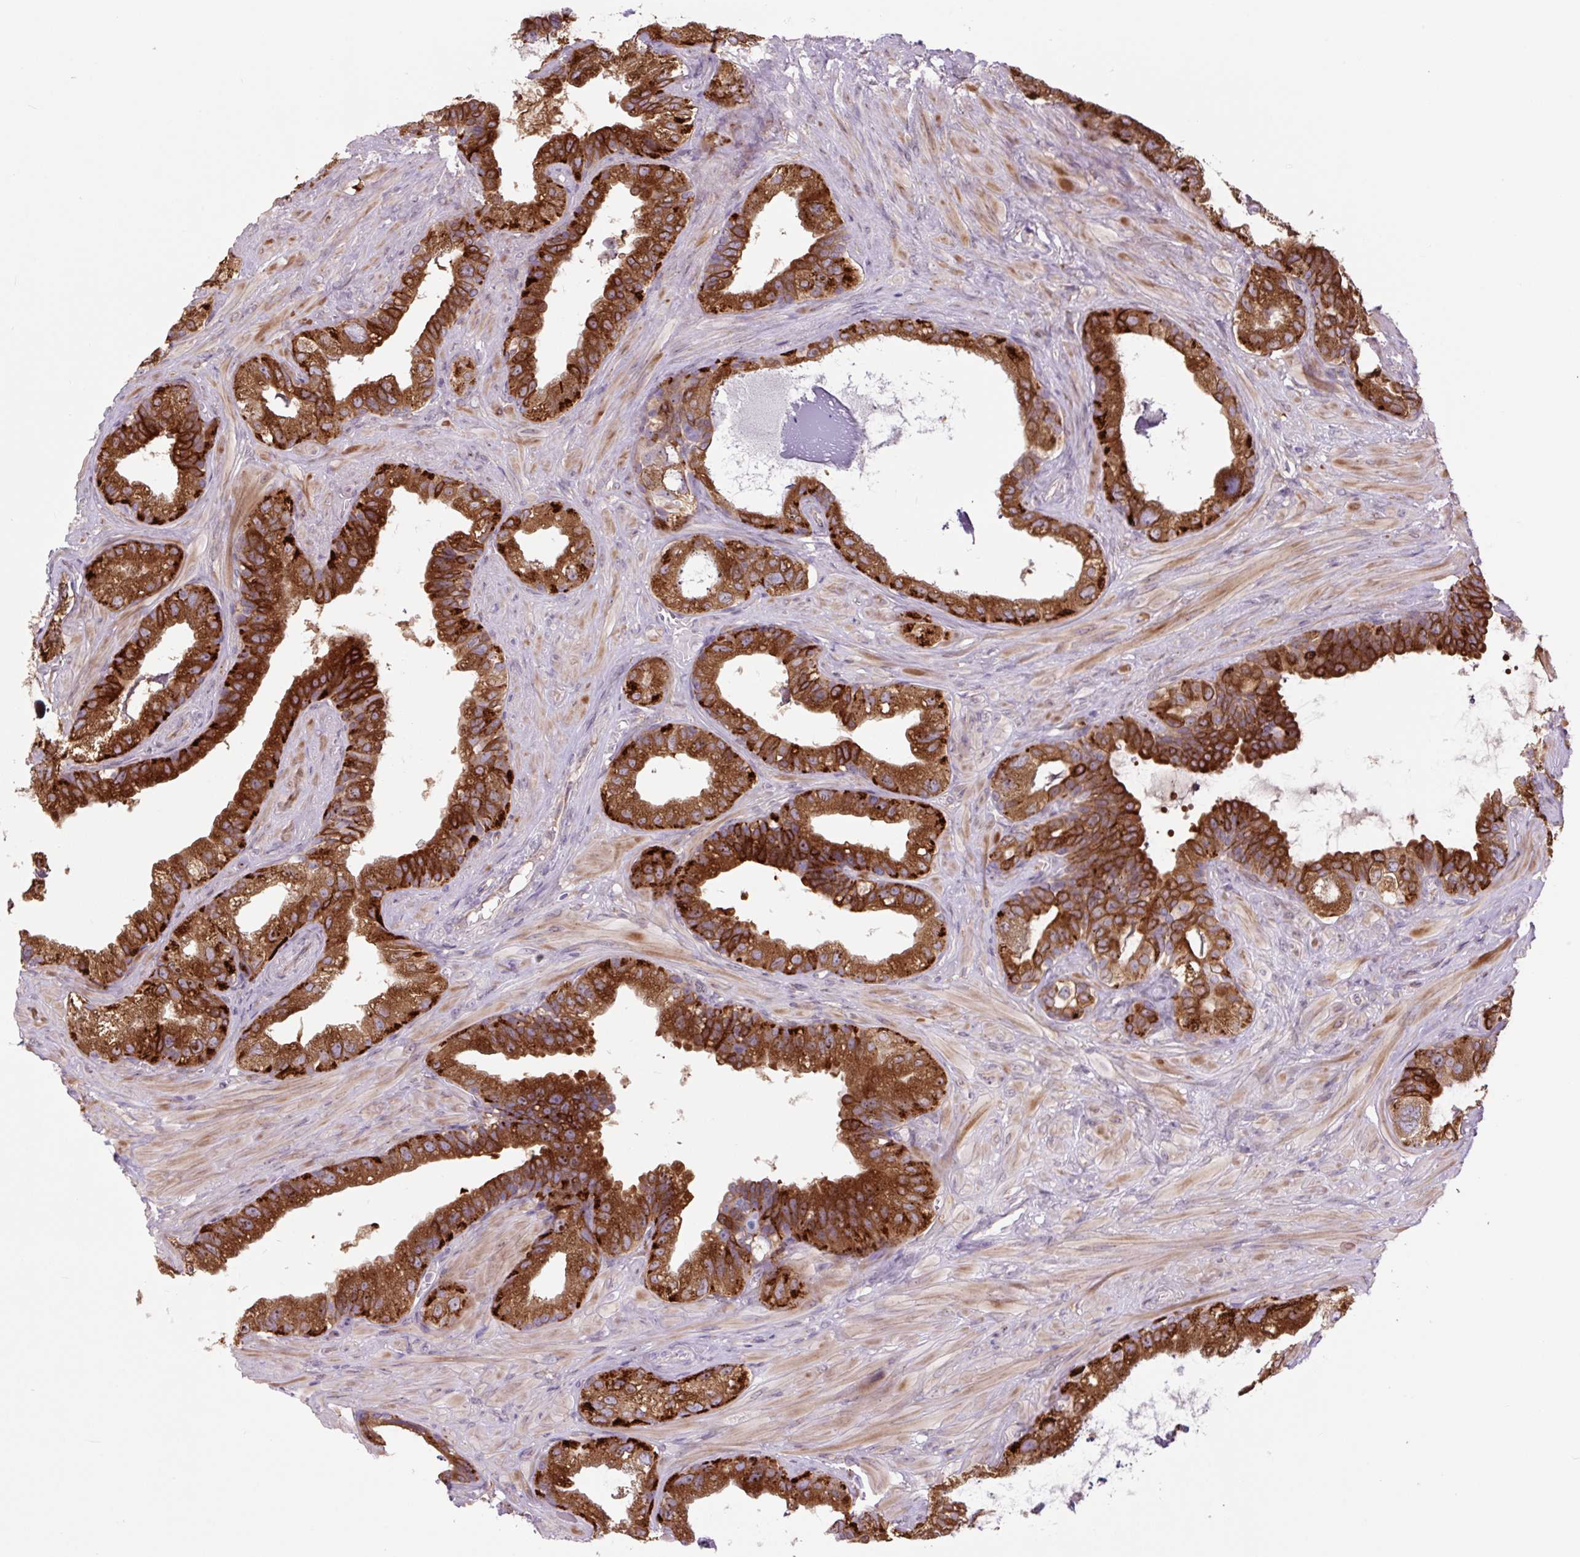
{"staining": {"intensity": "strong", "quantity": "25%-75%", "location": "cytoplasmic/membranous"}, "tissue": "seminal vesicle", "cell_type": "Glandular cells", "image_type": "normal", "snomed": [{"axis": "morphology", "description": "Normal tissue, NOS"}, {"axis": "topography", "description": "Seminal veicle"}, {"axis": "topography", "description": "Peripheral nerve tissue"}], "caption": "An immunohistochemistry micrograph of unremarkable tissue is shown. Protein staining in brown shows strong cytoplasmic/membranous positivity in seminal vesicle within glandular cells.", "gene": "PLA2G4A", "patient": {"sex": "male", "age": 76}}